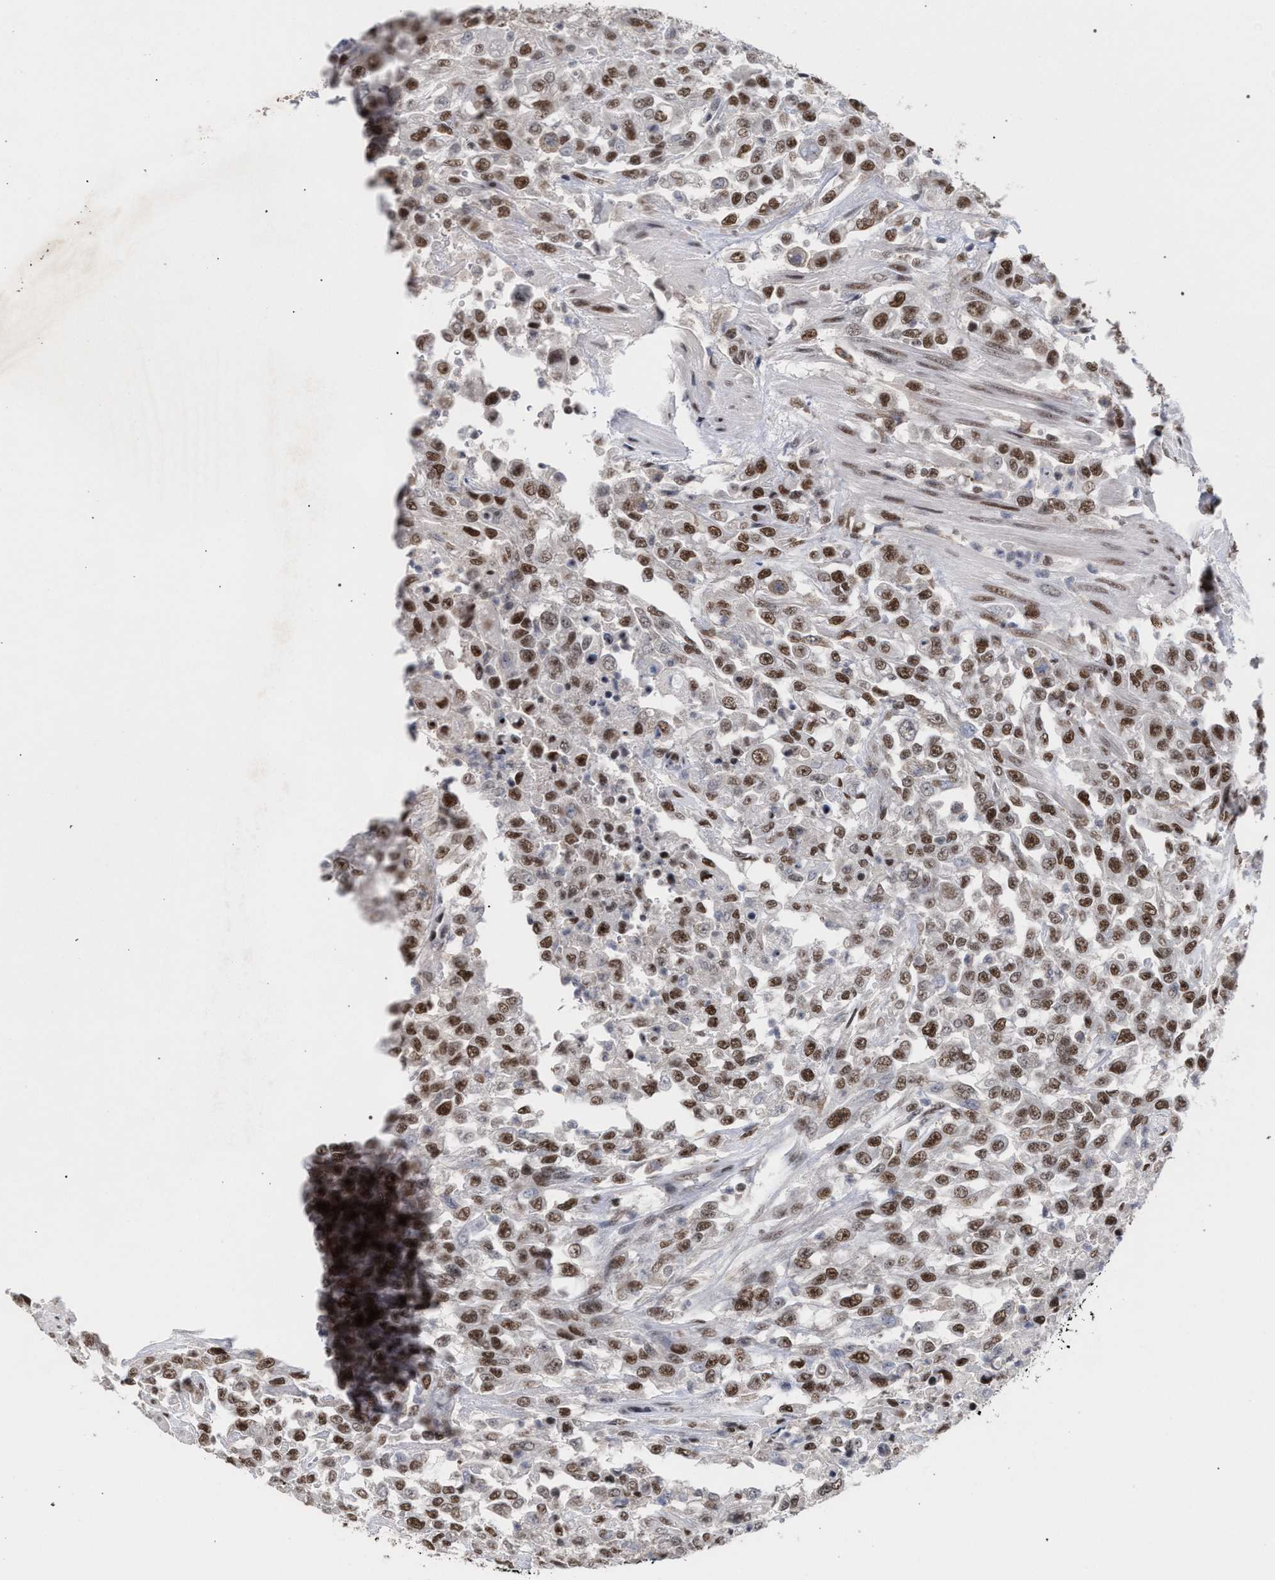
{"staining": {"intensity": "moderate", "quantity": ">75%", "location": "nuclear"}, "tissue": "urothelial cancer", "cell_type": "Tumor cells", "image_type": "cancer", "snomed": [{"axis": "morphology", "description": "Urothelial carcinoma, High grade"}, {"axis": "topography", "description": "Urinary bladder"}], "caption": "Immunohistochemistry (IHC) histopathology image of neoplastic tissue: human high-grade urothelial carcinoma stained using immunohistochemistry (IHC) demonstrates medium levels of moderate protein expression localized specifically in the nuclear of tumor cells, appearing as a nuclear brown color.", "gene": "SCAF4", "patient": {"sex": "male", "age": 46}}